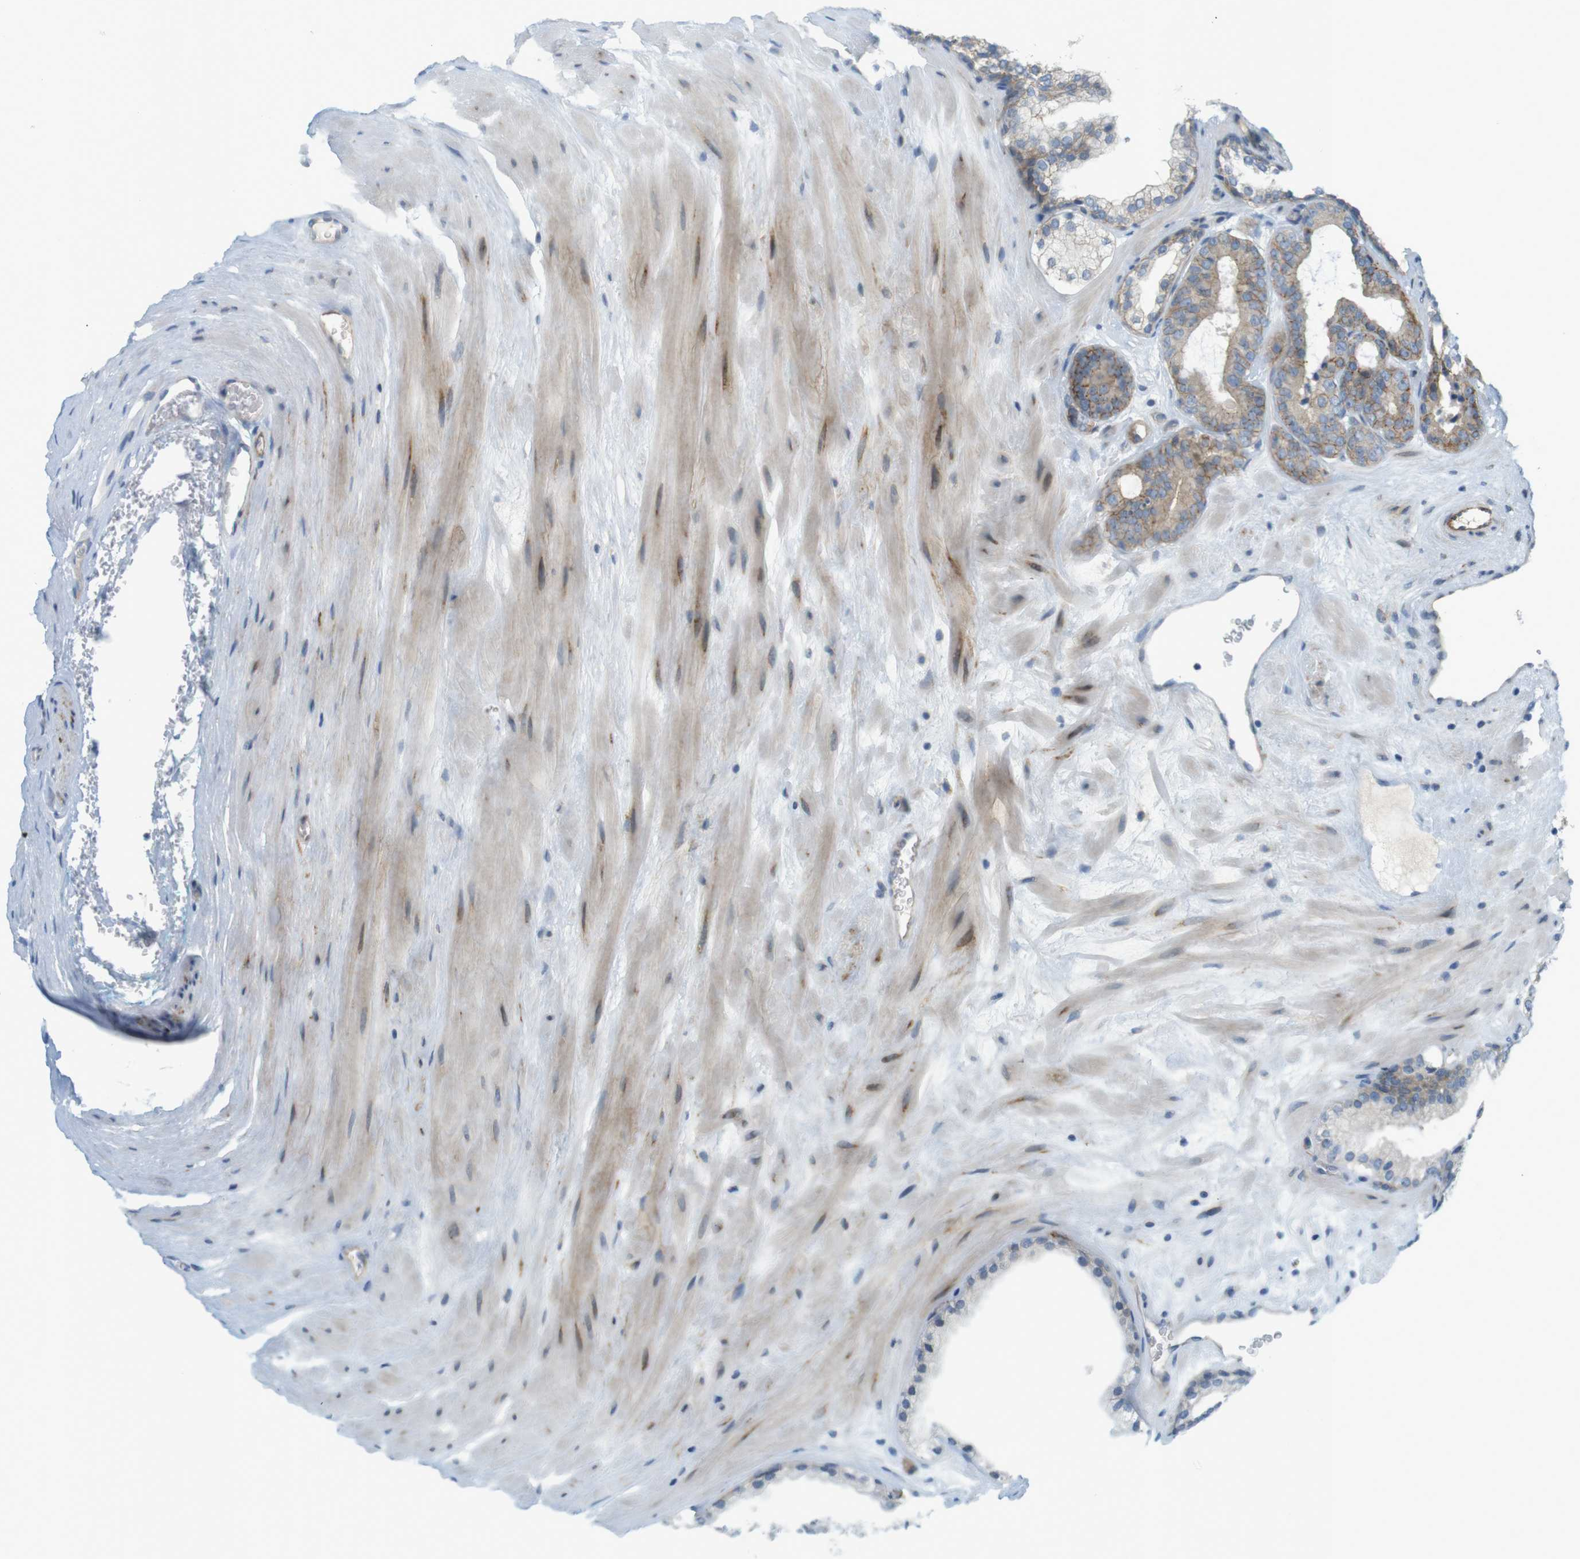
{"staining": {"intensity": "moderate", "quantity": "25%-75%", "location": "cytoplasmic/membranous"}, "tissue": "prostate cancer", "cell_type": "Tumor cells", "image_type": "cancer", "snomed": [{"axis": "morphology", "description": "Adenocarcinoma, High grade"}, {"axis": "topography", "description": "Prostate"}], "caption": "Prostate cancer stained with DAB immunohistochemistry demonstrates medium levels of moderate cytoplasmic/membranous expression in about 25%-75% of tumor cells. The staining is performed using DAB (3,3'-diaminobenzidine) brown chromogen to label protein expression. The nuclei are counter-stained blue using hematoxylin.", "gene": "GJC3", "patient": {"sex": "male", "age": 60}}